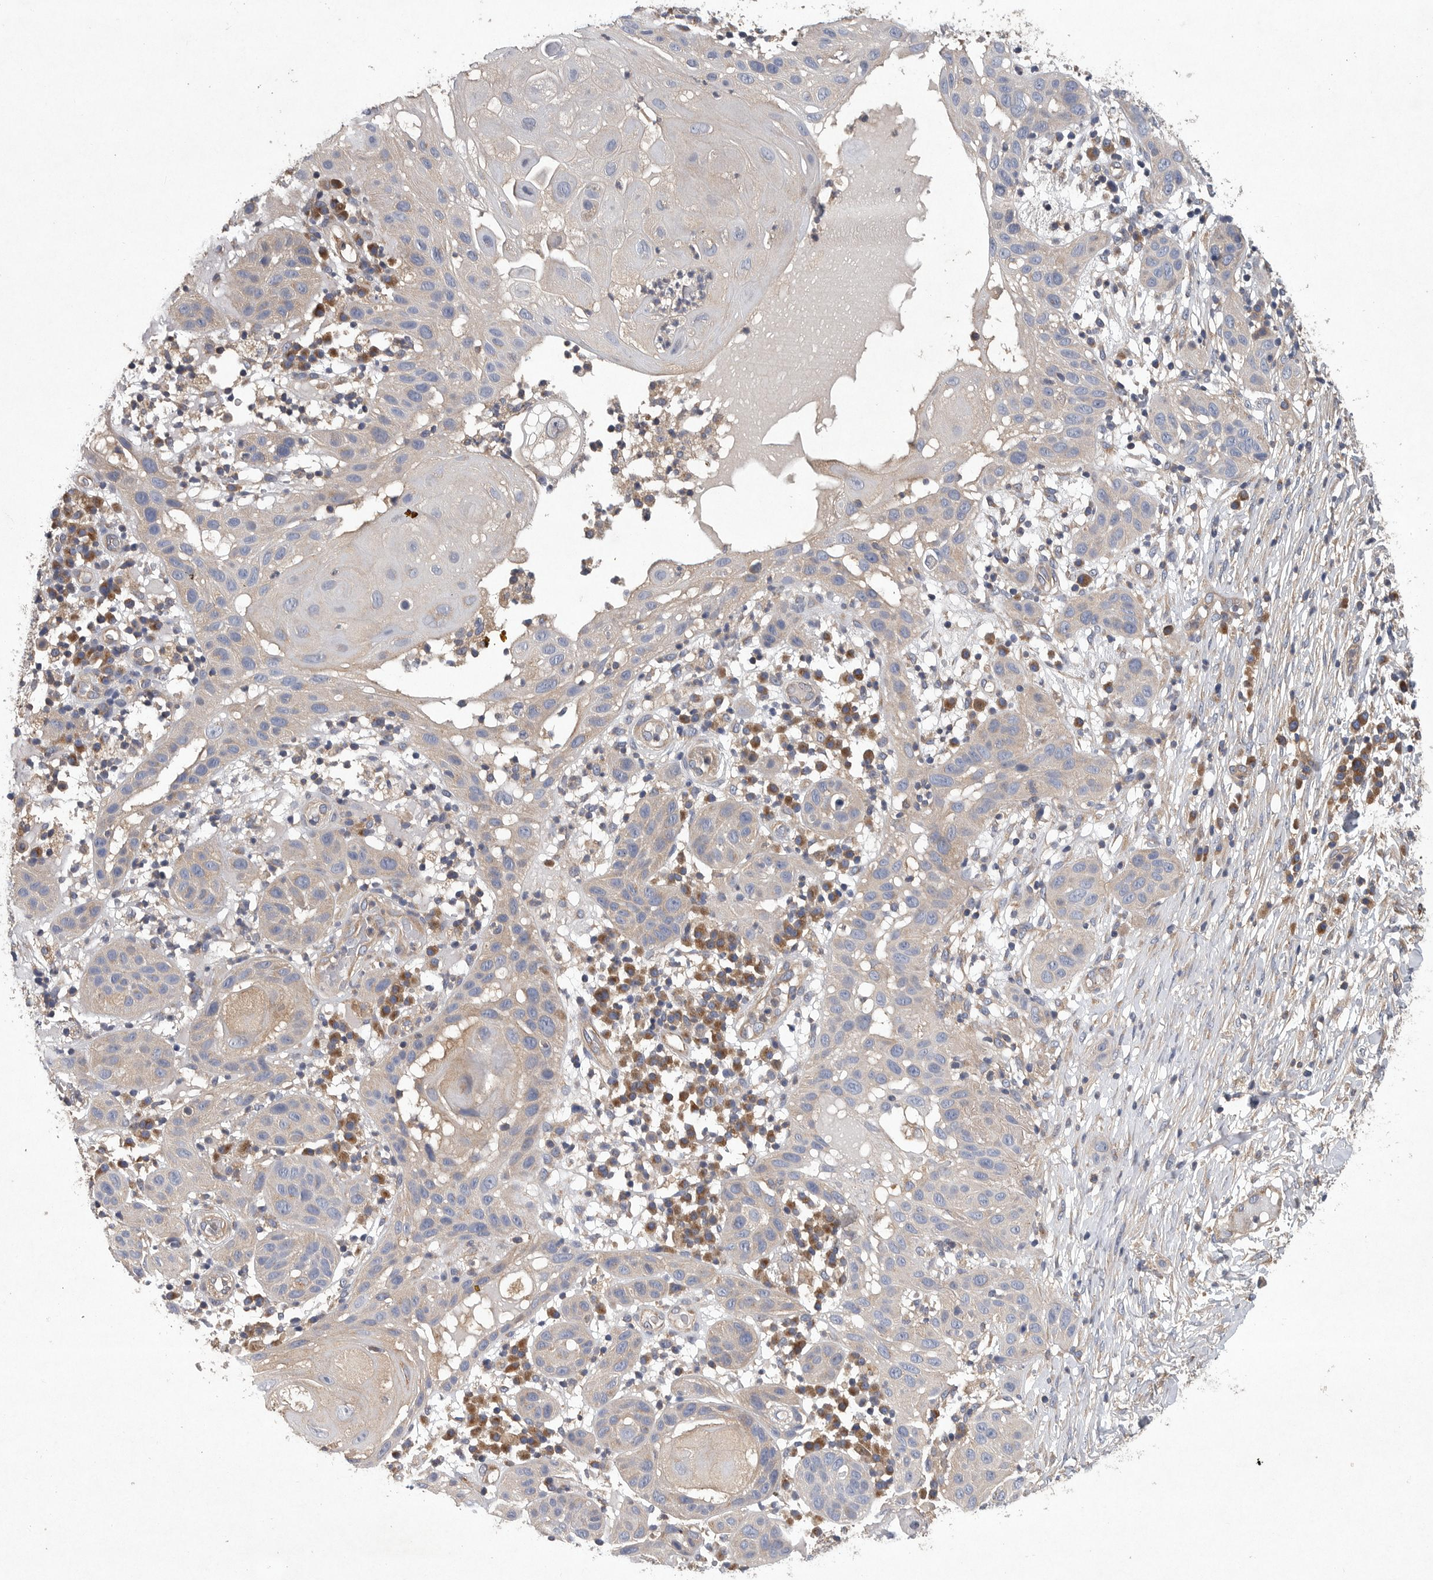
{"staining": {"intensity": "negative", "quantity": "none", "location": "none"}, "tissue": "skin cancer", "cell_type": "Tumor cells", "image_type": "cancer", "snomed": [{"axis": "morphology", "description": "Normal tissue, NOS"}, {"axis": "morphology", "description": "Squamous cell carcinoma, NOS"}, {"axis": "topography", "description": "Skin"}], "caption": "Immunohistochemistry (IHC) of skin cancer shows no staining in tumor cells.", "gene": "OXR1", "patient": {"sex": "female", "age": 96}}